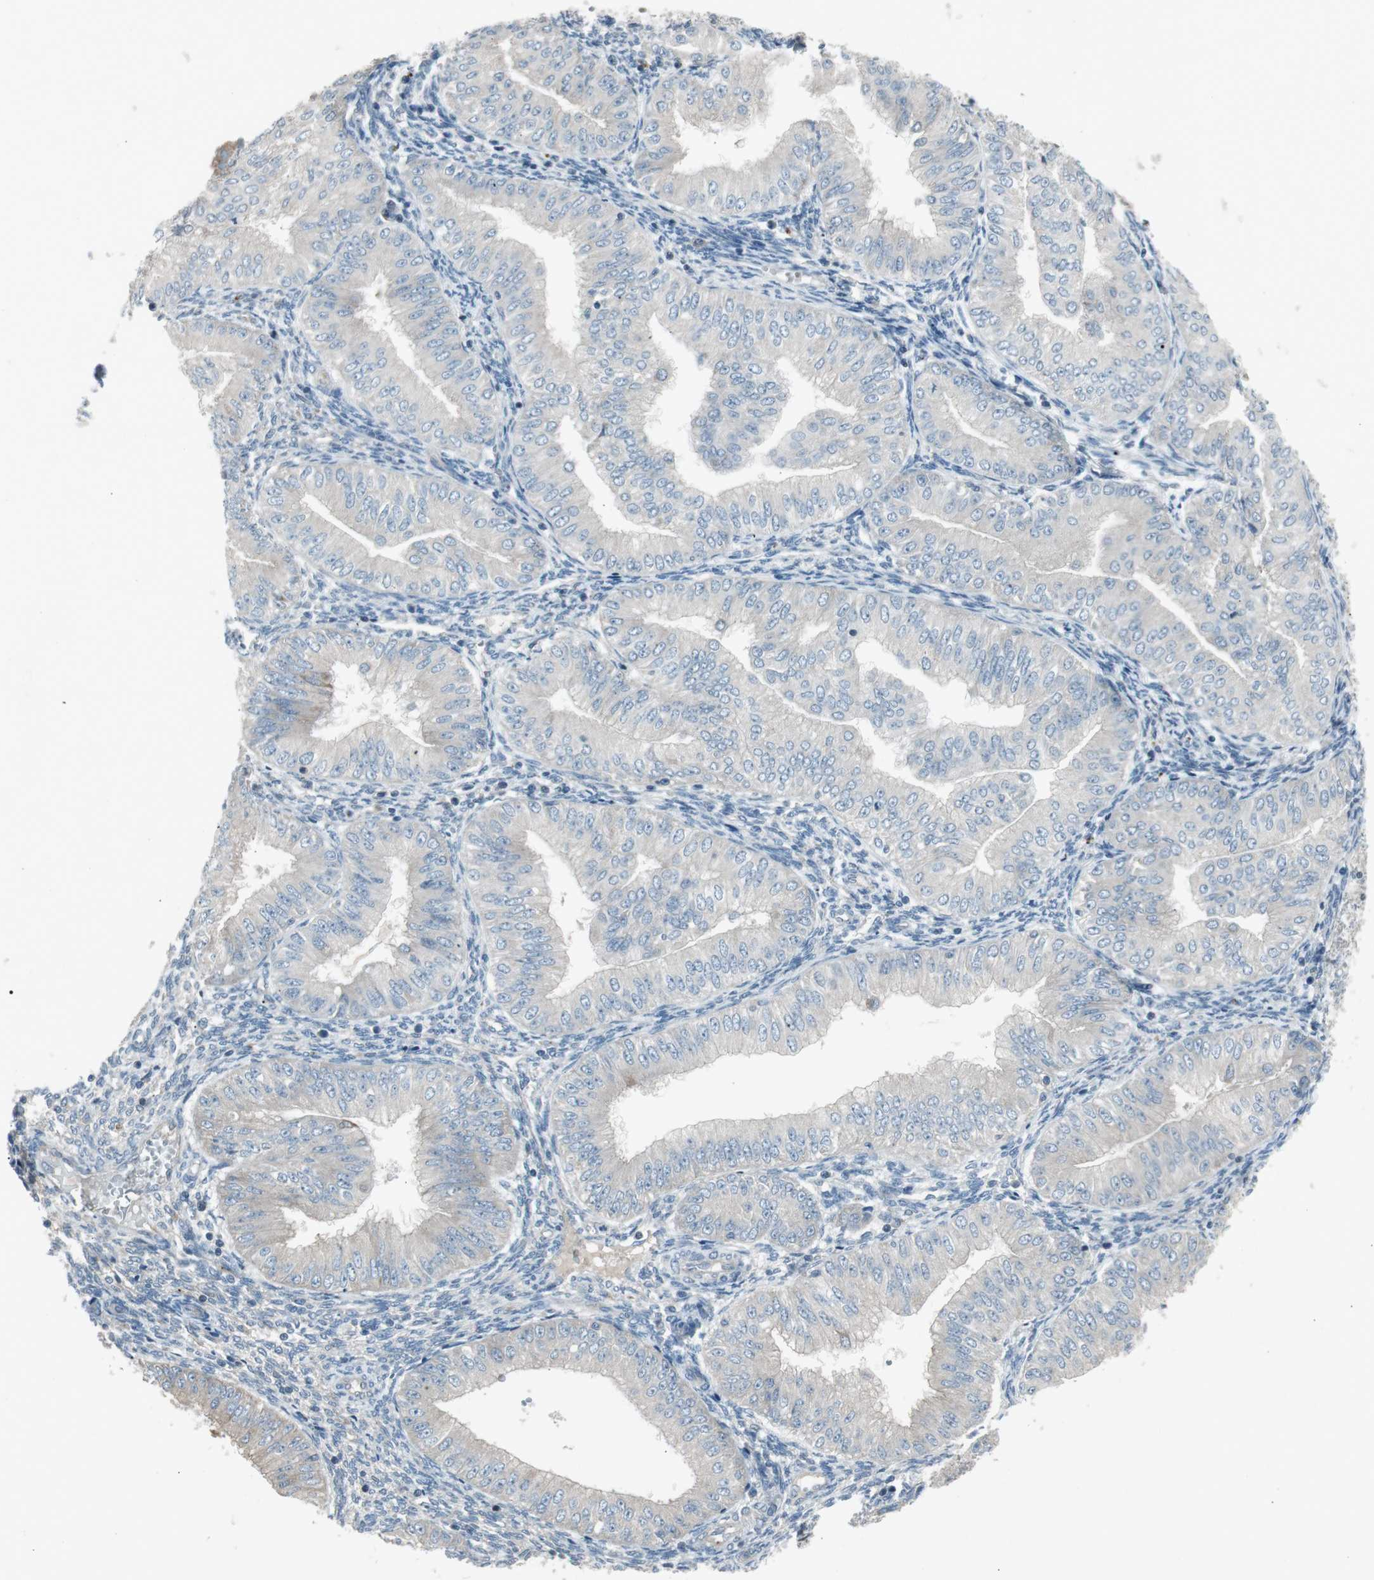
{"staining": {"intensity": "negative", "quantity": "none", "location": "none"}, "tissue": "endometrial cancer", "cell_type": "Tumor cells", "image_type": "cancer", "snomed": [{"axis": "morphology", "description": "Normal tissue, NOS"}, {"axis": "morphology", "description": "Adenocarcinoma, NOS"}, {"axis": "topography", "description": "Endometrium"}], "caption": "The immunohistochemistry (IHC) image has no significant expression in tumor cells of endometrial cancer tissue.", "gene": "PANK2", "patient": {"sex": "female", "age": 53}}